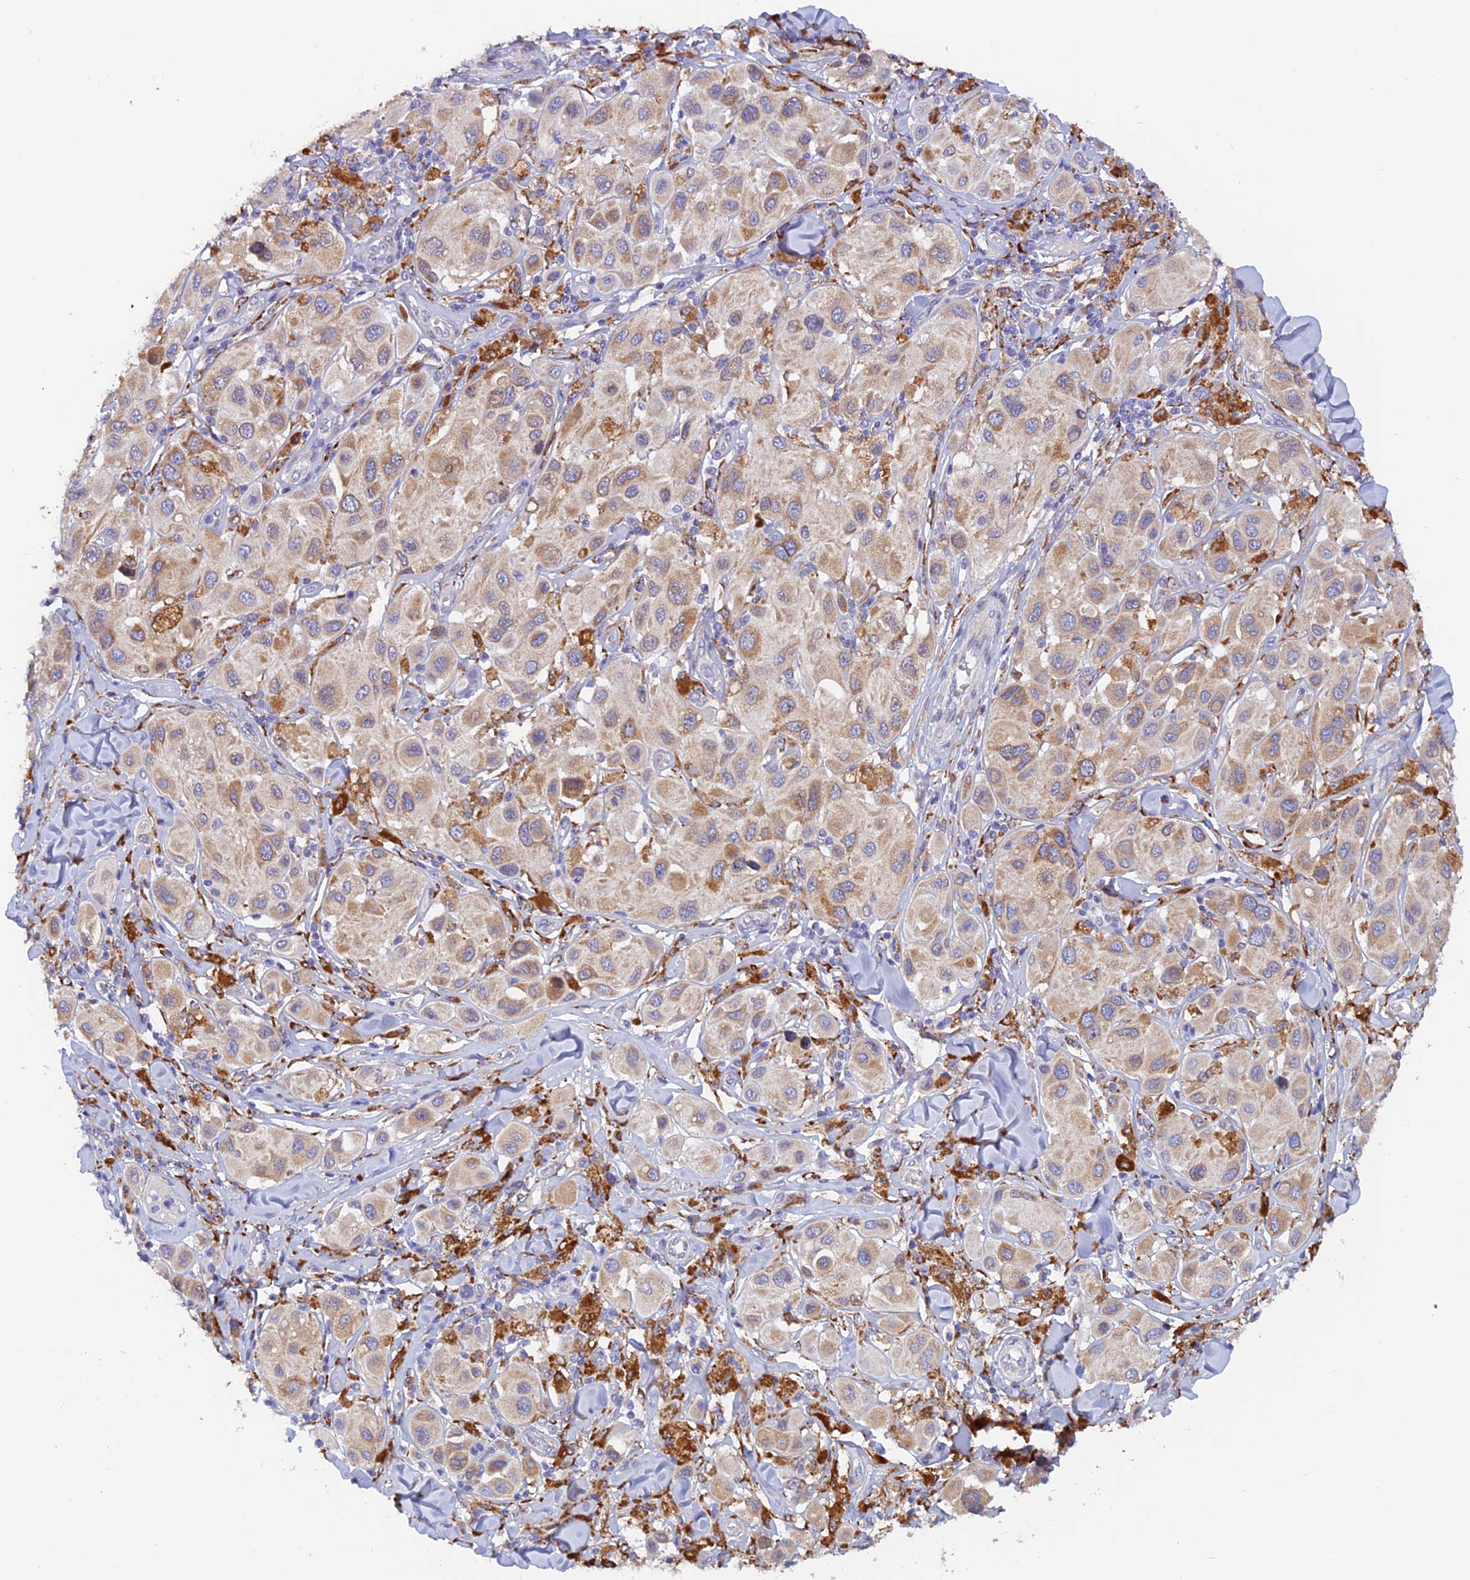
{"staining": {"intensity": "moderate", "quantity": "<25%", "location": "cytoplasmic/membranous"}, "tissue": "melanoma", "cell_type": "Tumor cells", "image_type": "cancer", "snomed": [{"axis": "morphology", "description": "Malignant melanoma, Metastatic site"}, {"axis": "topography", "description": "Skin"}], "caption": "Protein analysis of malignant melanoma (metastatic site) tissue shows moderate cytoplasmic/membranous positivity in approximately <25% of tumor cells. The protein of interest is stained brown, and the nuclei are stained in blue (DAB (3,3'-diaminobenzidine) IHC with brightfield microscopy, high magnification).", "gene": "VKORC1", "patient": {"sex": "male", "age": 41}}